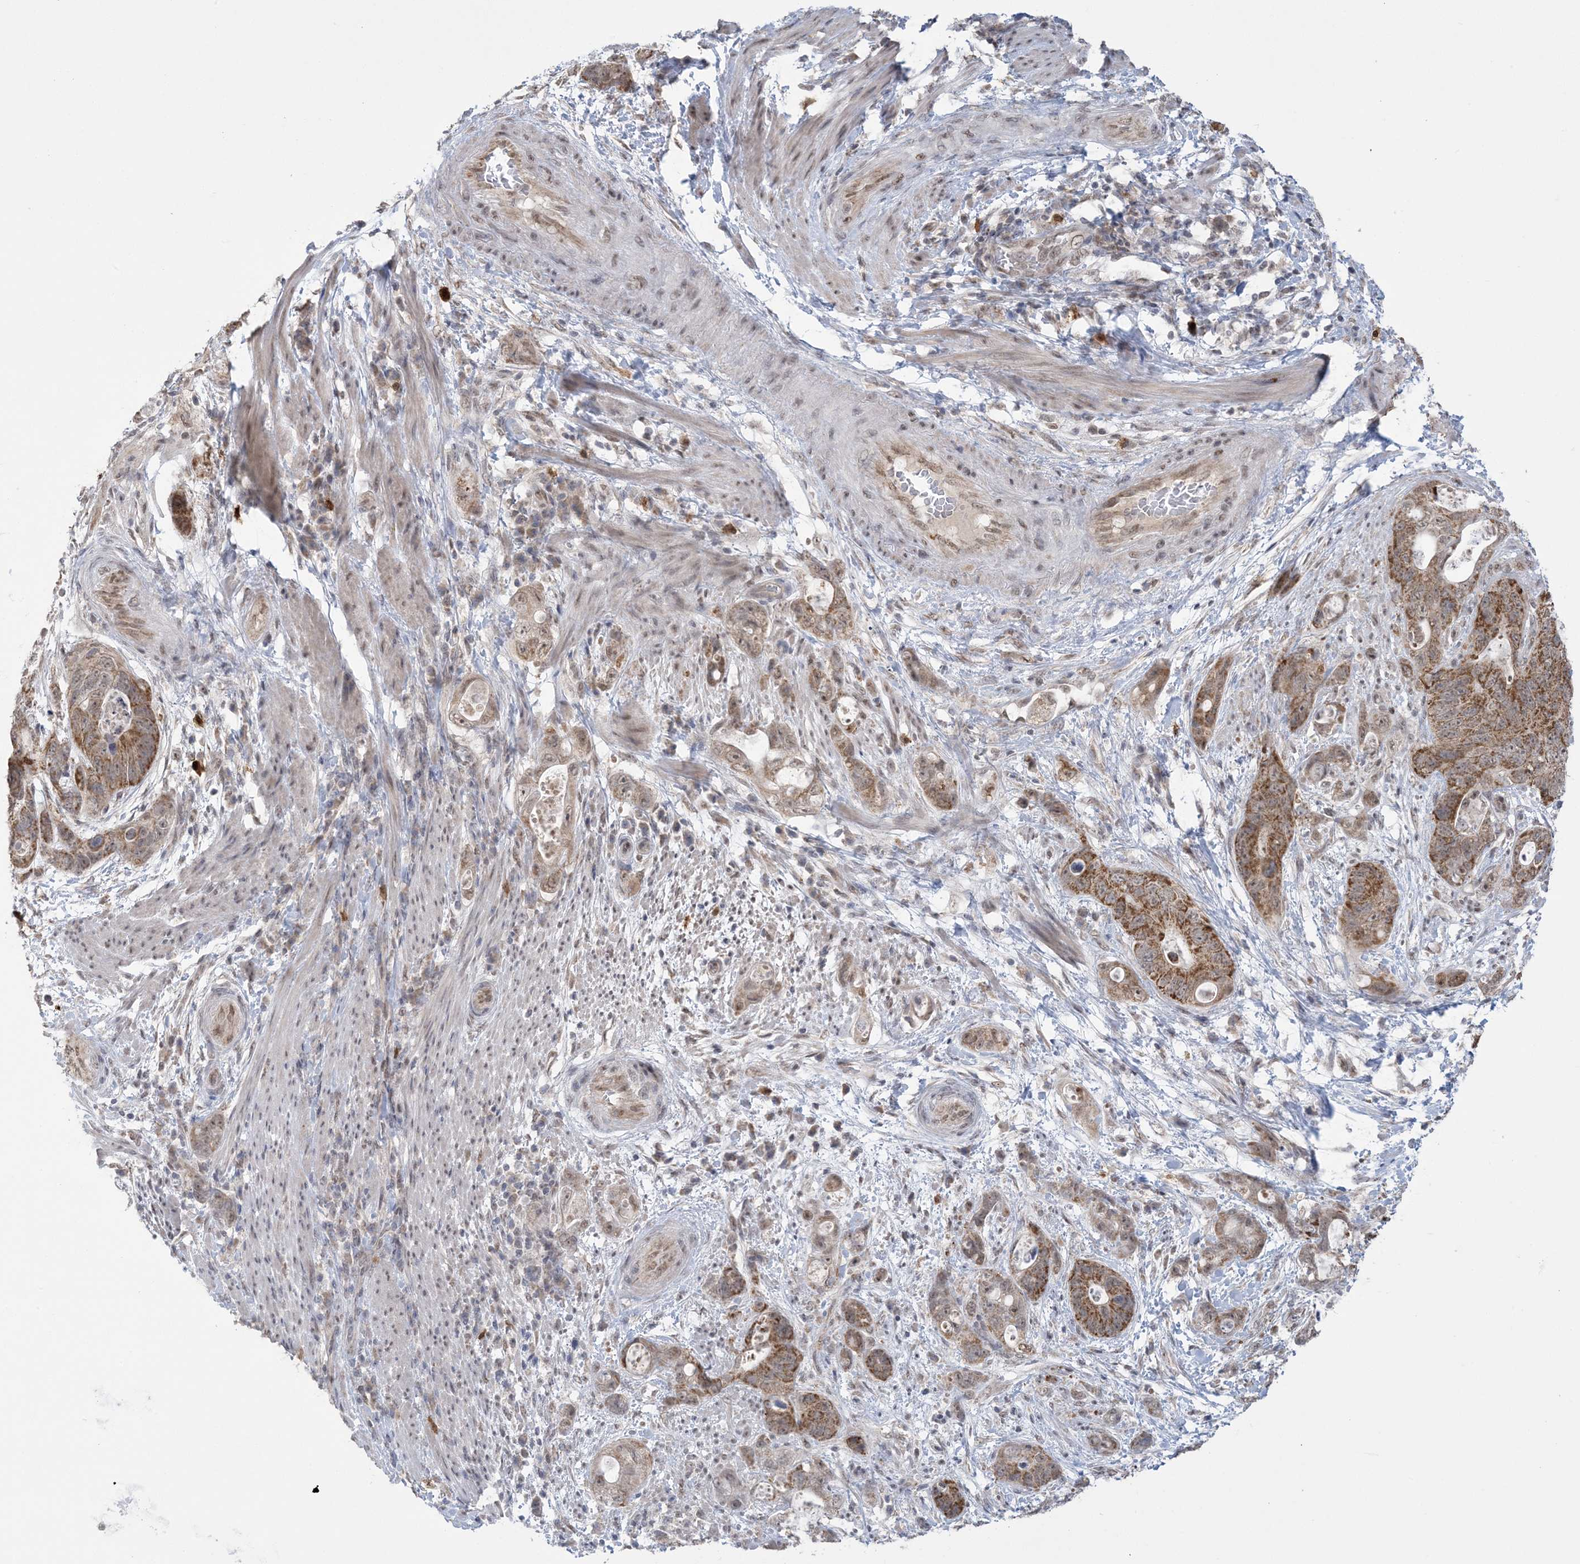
{"staining": {"intensity": "moderate", "quantity": ">75%", "location": "cytoplasmic/membranous"}, "tissue": "stomach cancer", "cell_type": "Tumor cells", "image_type": "cancer", "snomed": [{"axis": "morphology", "description": "Adenocarcinoma, NOS"}, {"axis": "topography", "description": "Stomach"}], "caption": "A high-resolution photomicrograph shows immunohistochemistry staining of stomach cancer, which shows moderate cytoplasmic/membranous positivity in approximately >75% of tumor cells.", "gene": "TRMT10C", "patient": {"sex": "female", "age": 89}}